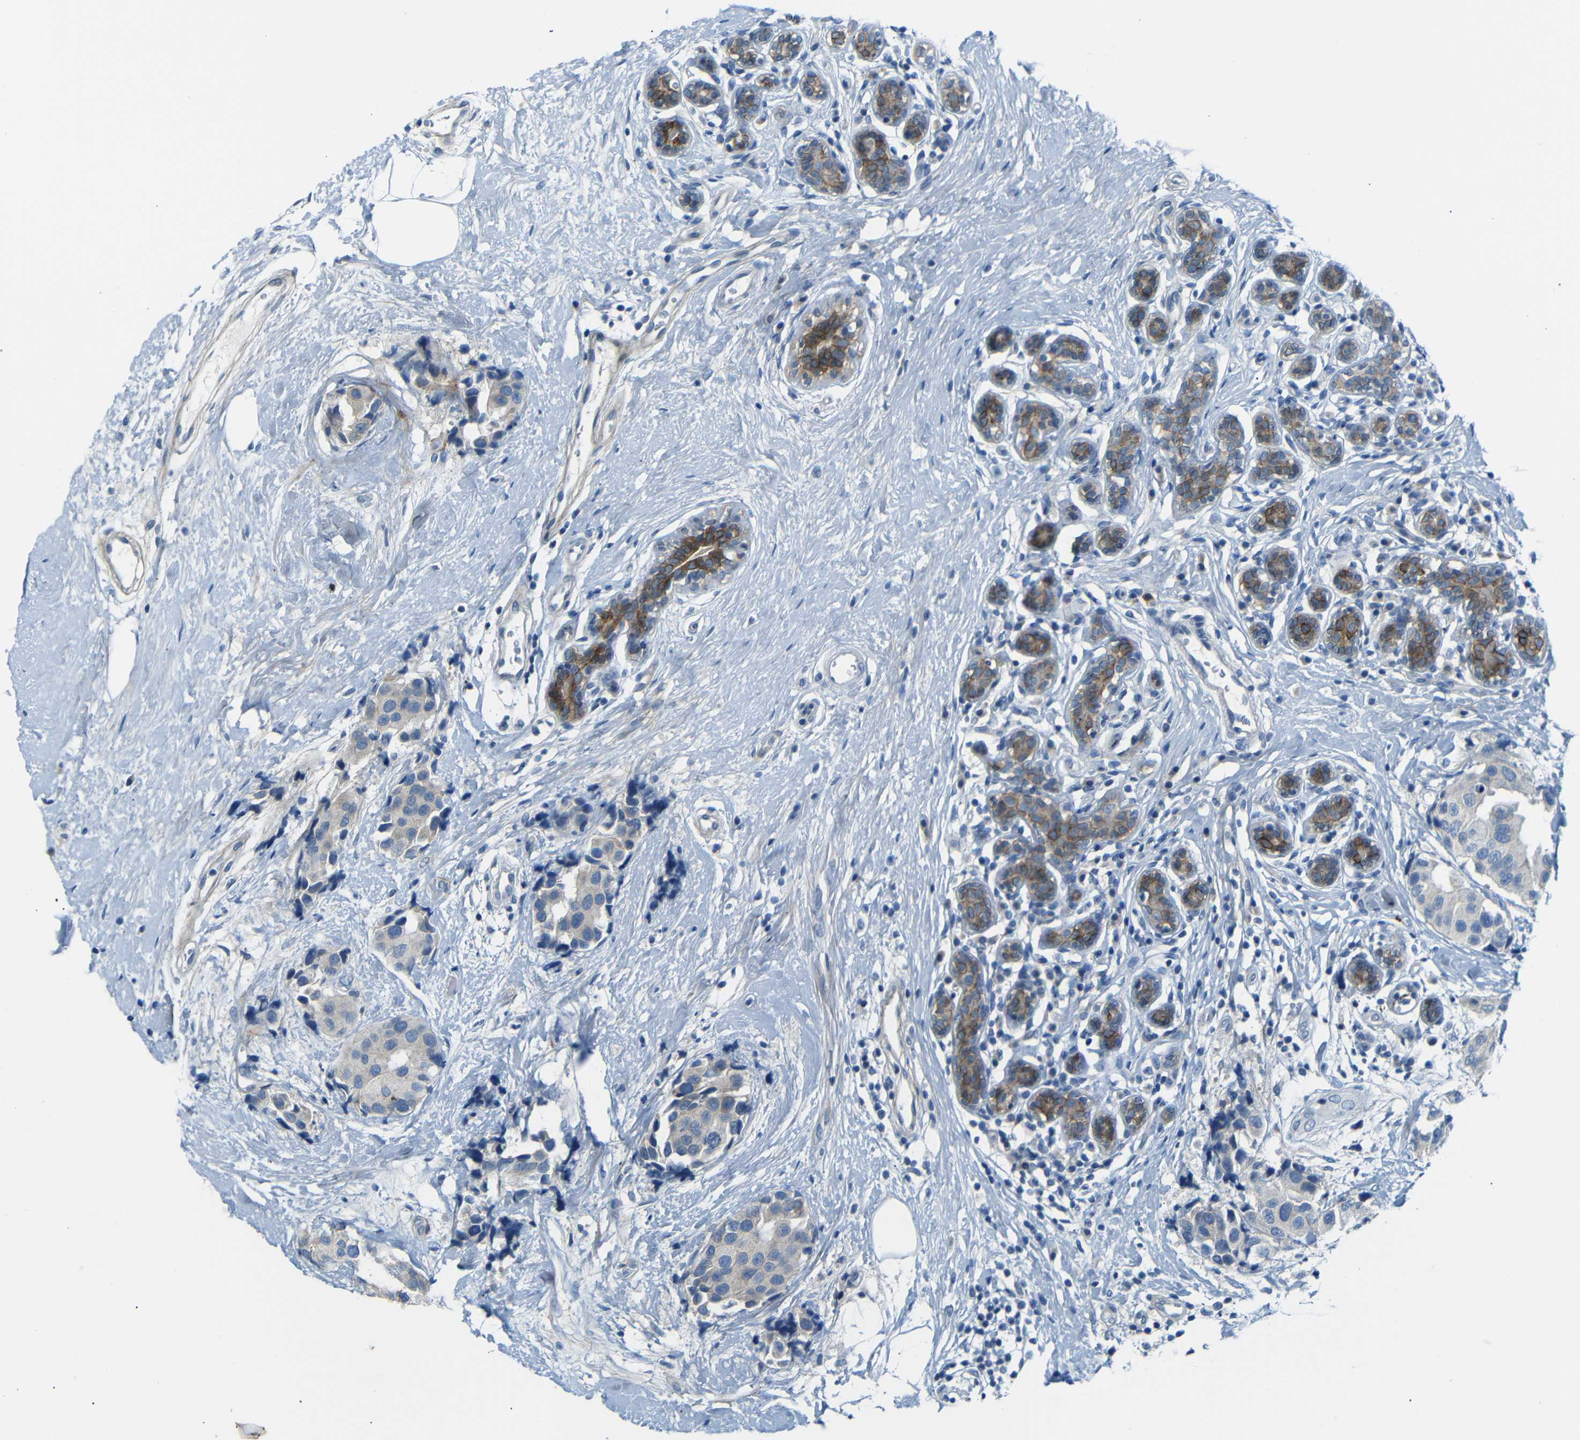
{"staining": {"intensity": "weak", "quantity": "25%-75%", "location": "cytoplasmic/membranous"}, "tissue": "breast cancer", "cell_type": "Tumor cells", "image_type": "cancer", "snomed": [{"axis": "morphology", "description": "Normal tissue, NOS"}, {"axis": "morphology", "description": "Duct carcinoma"}, {"axis": "topography", "description": "Breast"}], "caption": "This is an image of immunohistochemistry staining of infiltrating ductal carcinoma (breast), which shows weak staining in the cytoplasmic/membranous of tumor cells.", "gene": "ANK3", "patient": {"sex": "female", "age": 39}}